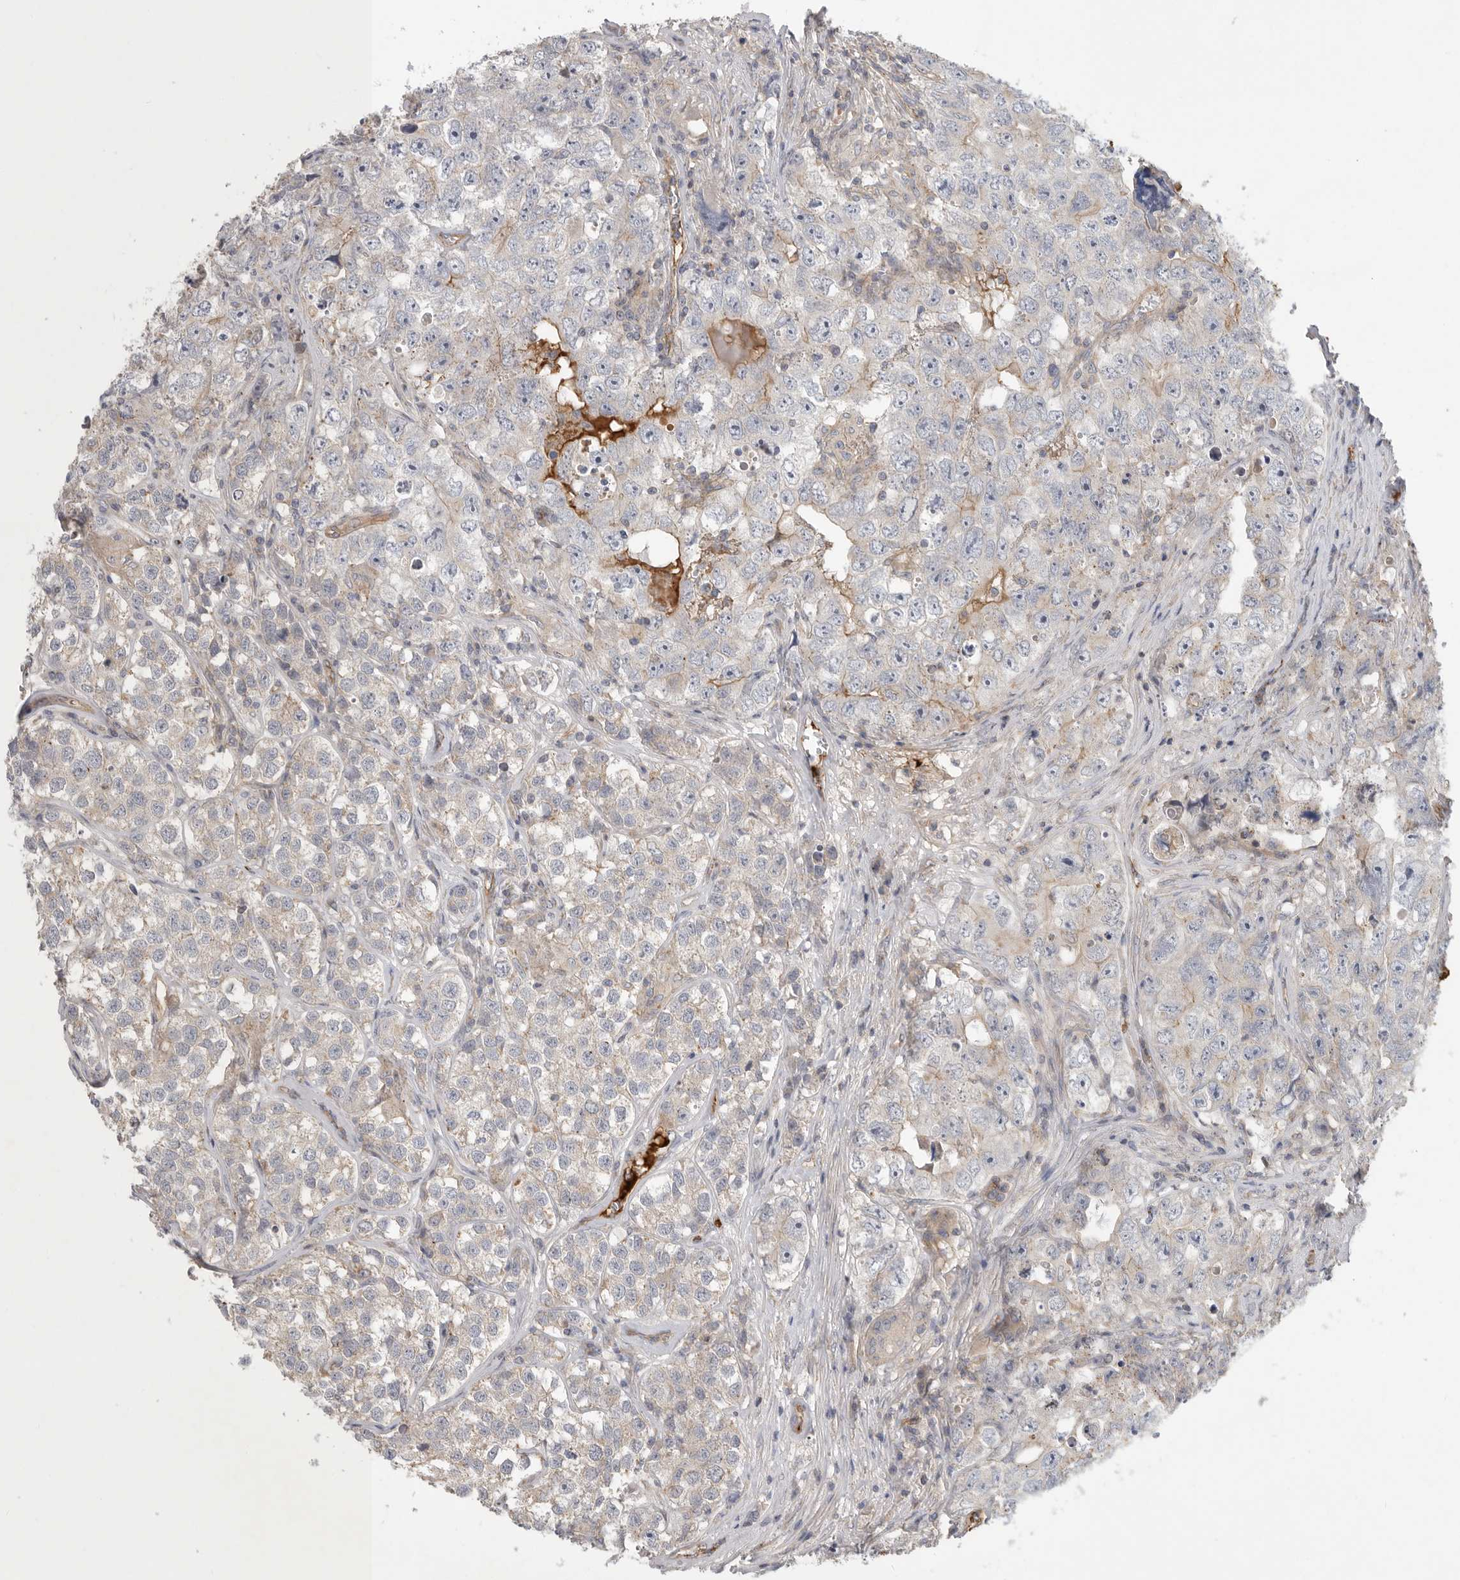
{"staining": {"intensity": "weak", "quantity": "<25%", "location": "cytoplasmic/membranous"}, "tissue": "testis cancer", "cell_type": "Tumor cells", "image_type": "cancer", "snomed": [{"axis": "morphology", "description": "Seminoma, NOS"}, {"axis": "morphology", "description": "Carcinoma, Embryonal, NOS"}, {"axis": "topography", "description": "Testis"}], "caption": "Testis cancer was stained to show a protein in brown. There is no significant expression in tumor cells.", "gene": "MLPH", "patient": {"sex": "male", "age": 43}}